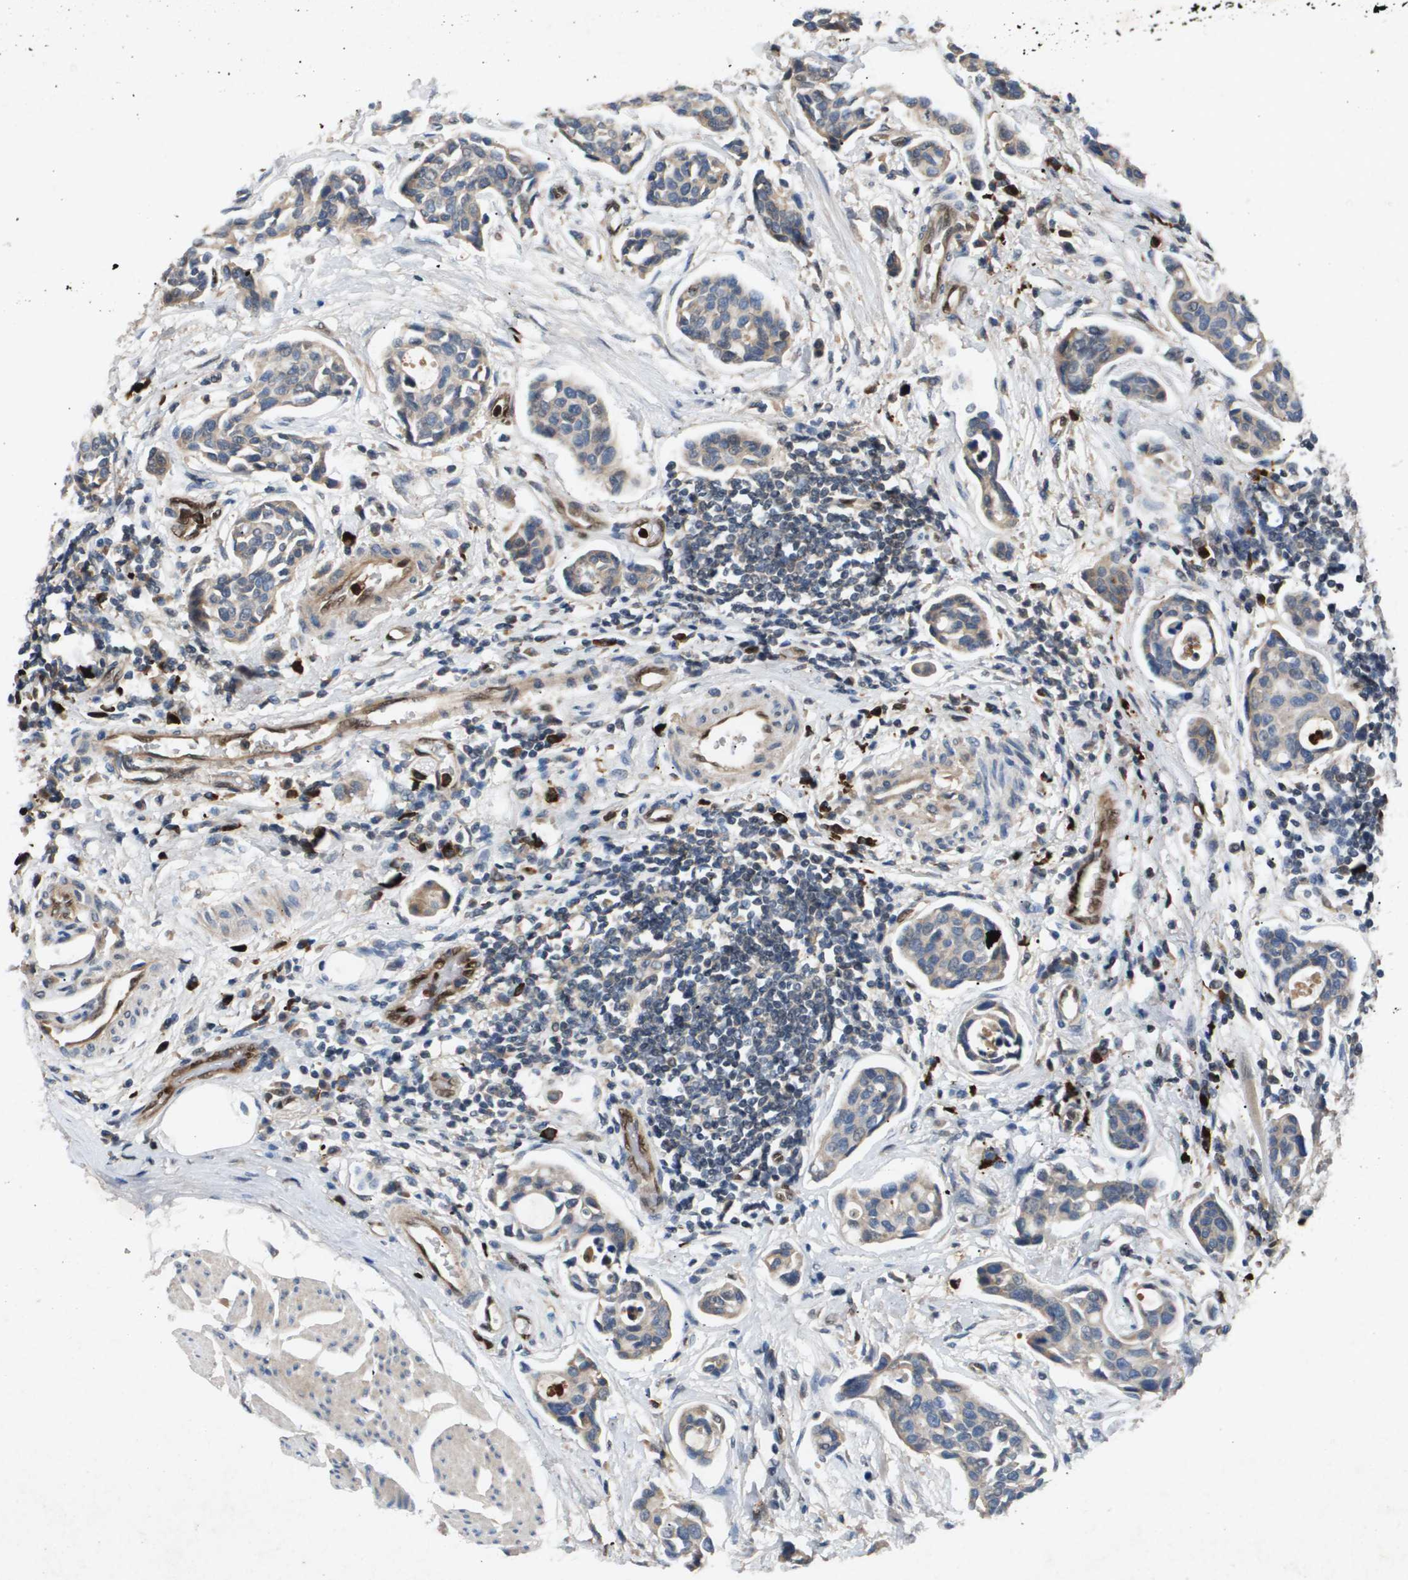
{"staining": {"intensity": "weak", "quantity": "<25%", "location": "cytoplasmic/membranous"}, "tissue": "urothelial cancer", "cell_type": "Tumor cells", "image_type": "cancer", "snomed": [{"axis": "morphology", "description": "Urothelial carcinoma, High grade"}, {"axis": "topography", "description": "Urinary bladder"}], "caption": "Histopathology image shows no significant protein positivity in tumor cells of urothelial cancer.", "gene": "ERG", "patient": {"sex": "male", "age": 78}}